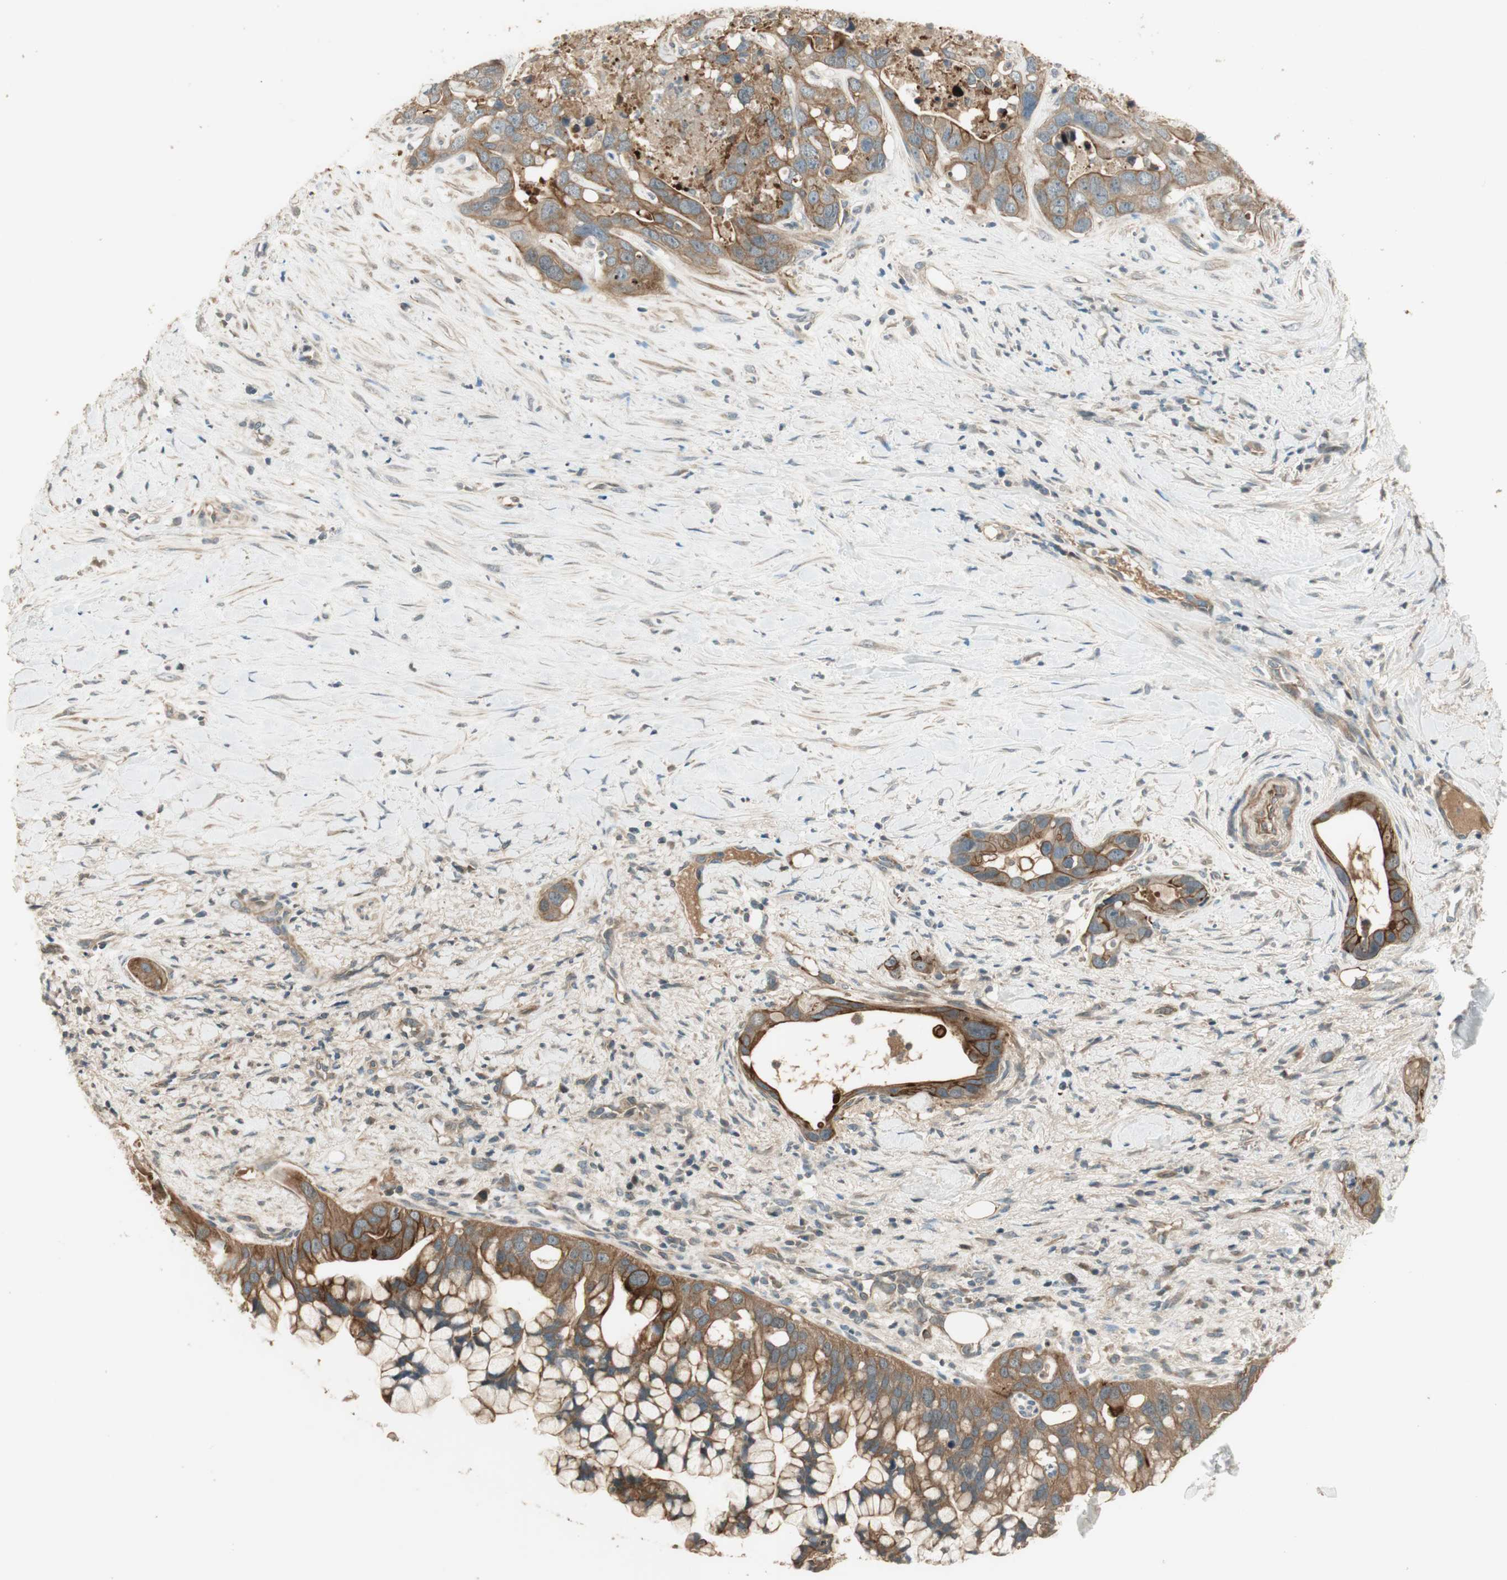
{"staining": {"intensity": "moderate", "quantity": ">75%", "location": "cytoplasmic/membranous"}, "tissue": "liver cancer", "cell_type": "Tumor cells", "image_type": "cancer", "snomed": [{"axis": "morphology", "description": "Cholangiocarcinoma"}, {"axis": "topography", "description": "Liver"}], "caption": "Cholangiocarcinoma (liver) was stained to show a protein in brown. There is medium levels of moderate cytoplasmic/membranous expression in approximately >75% of tumor cells.", "gene": "PFDN5", "patient": {"sex": "female", "age": 65}}